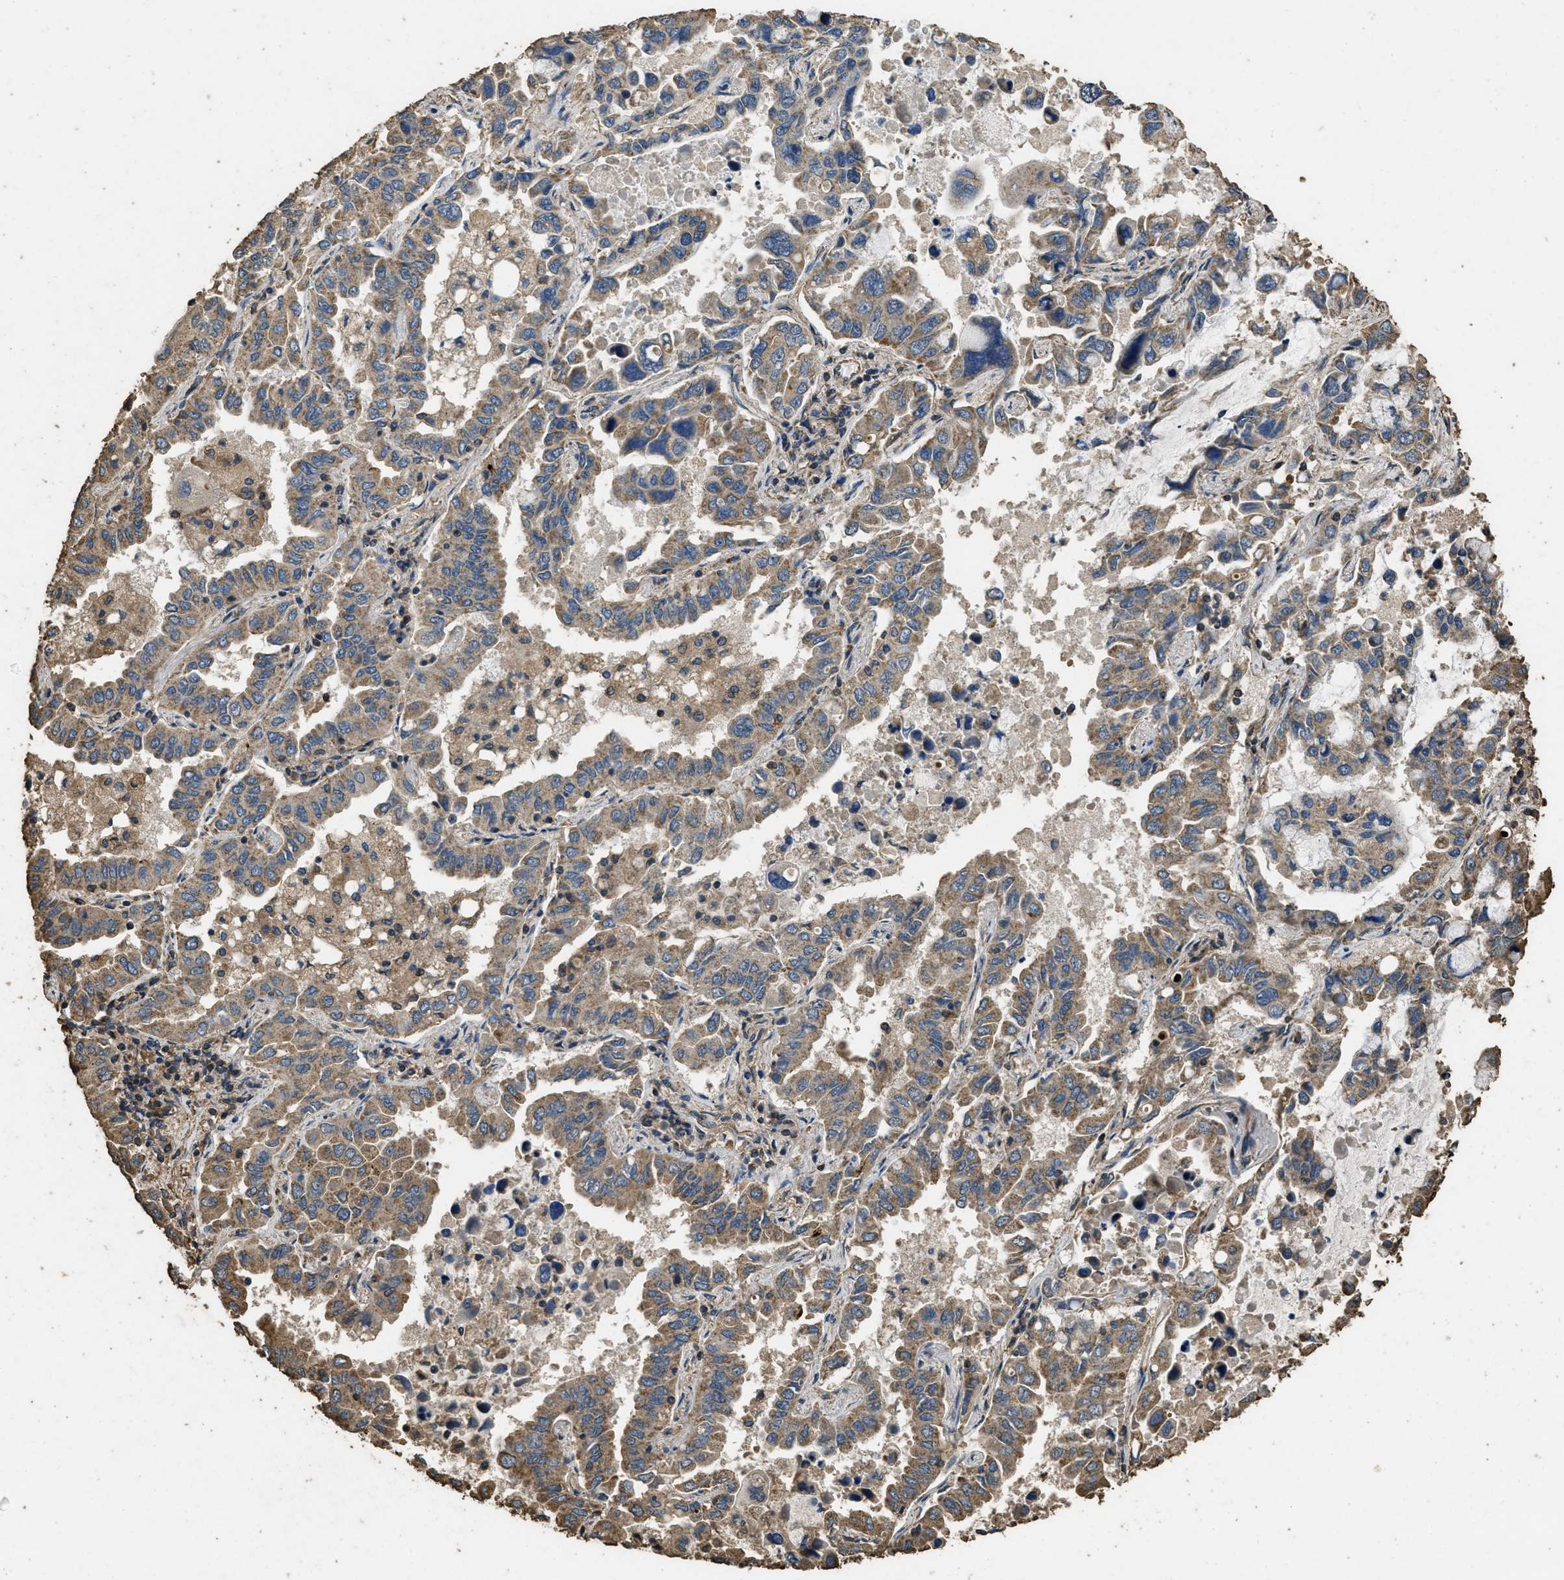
{"staining": {"intensity": "moderate", "quantity": ">75%", "location": "cytoplasmic/membranous"}, "tissue": "lung cancer", "cell_type": "Tumor cells", "image_type": "cancer", "snomed": [{"axis": "morphology", "description": "Adenocarcinoma, NOS"}, {"axis": "topography", "description": "Lung"}], "caption": "Adenocarcinoma (lung) stained with a brown dye shows moderate cytoplasmic/membranous positive positivity in approximately >75% of tumor cells.", "gene": "CYRIA", "patient": {"sex": "male", "age": 64}}